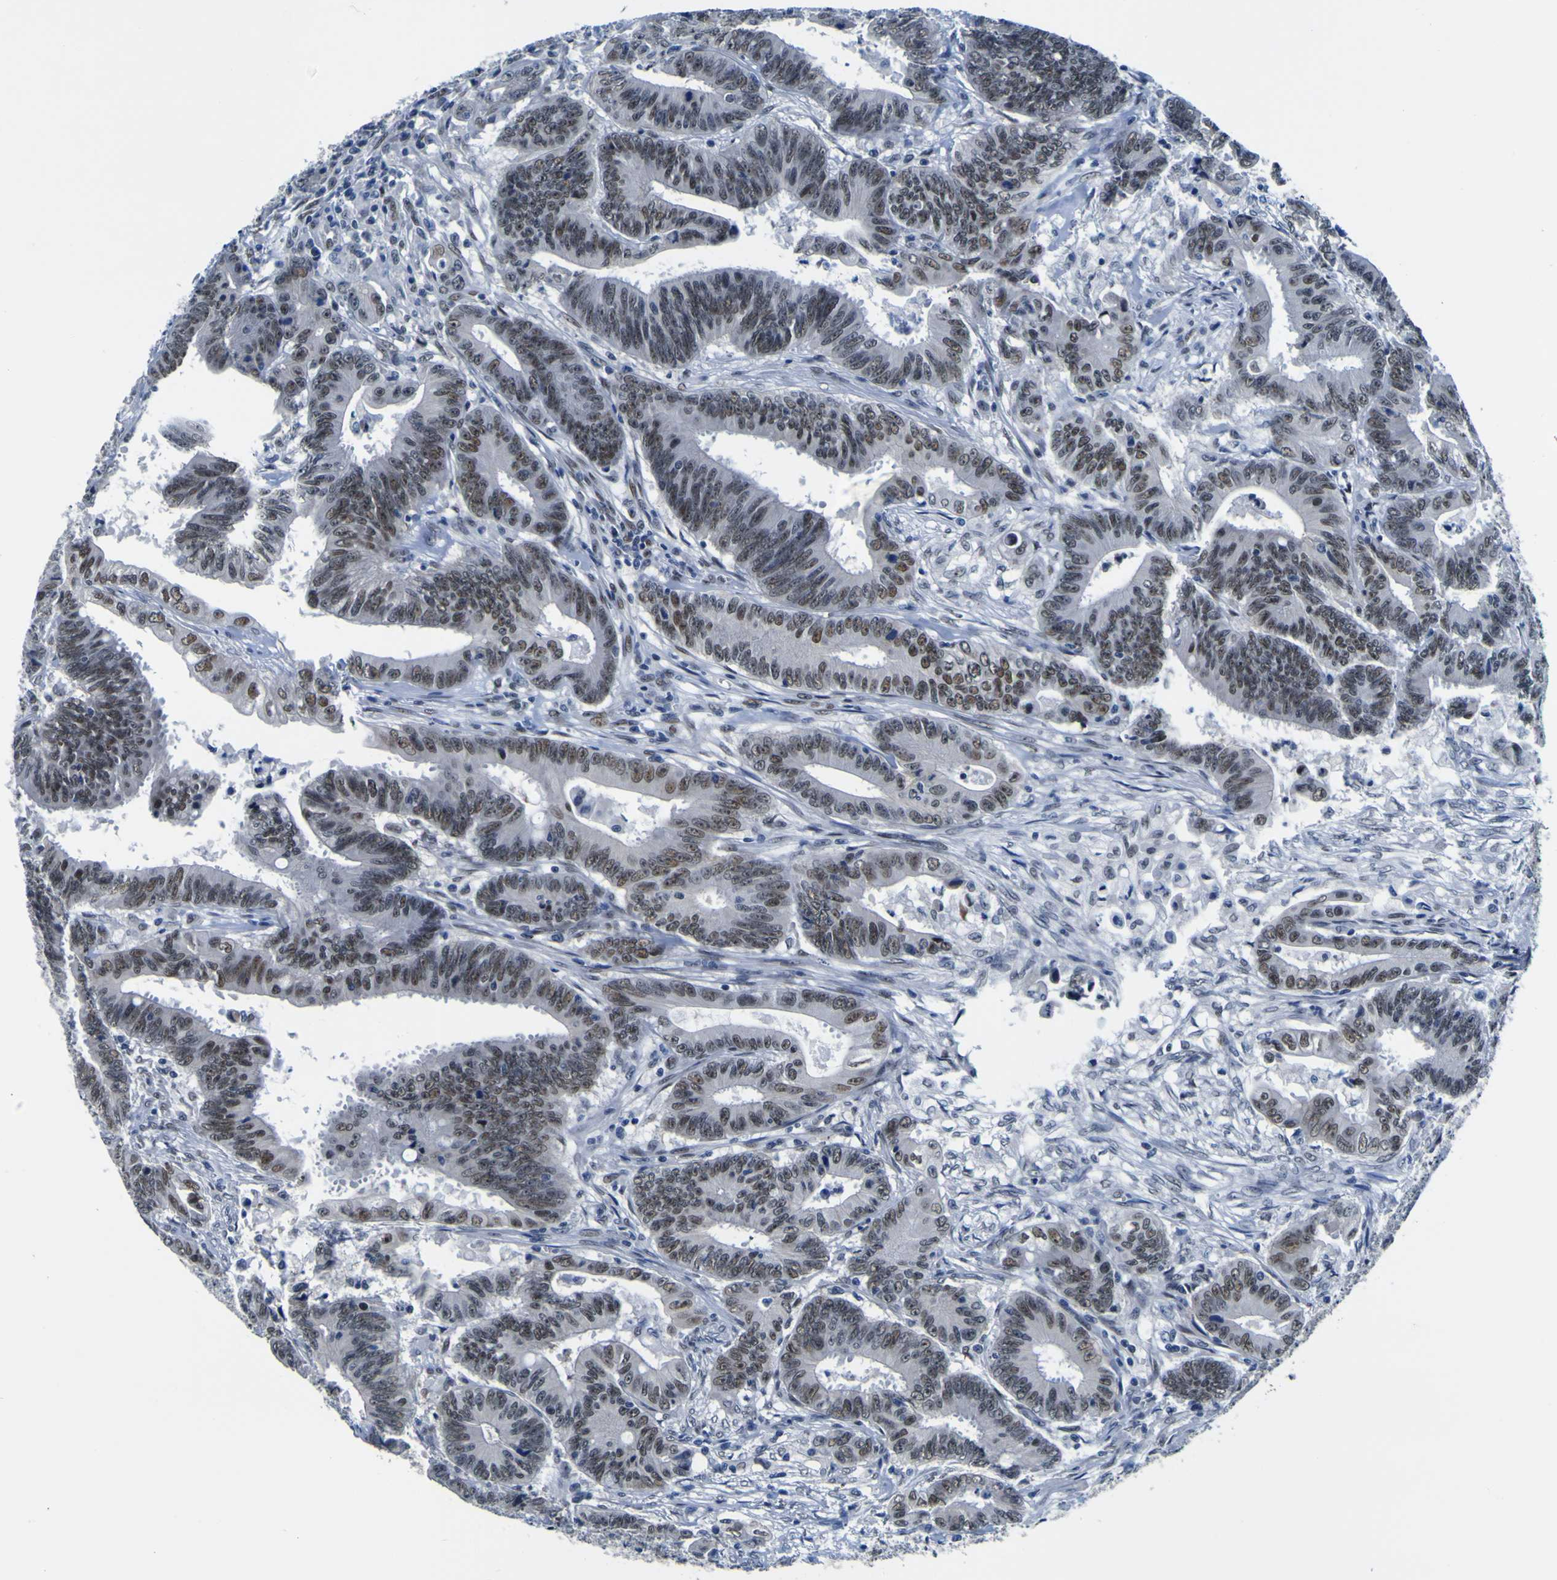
{"staining": {"intensity": "moderate", "quantity": "25%-75%", "location": "nuclear"}, "tissue": "colorectal cancer", "cell_type": "Tumor cells", "image_type": "cancer", "snomed": [{"axis": "morphology", "description": "Adenocarcinoma, NOS"}, {"axis": "topography", "description": "Colon"}], "caption": "Brown immunohistochemical staining in human colorectal cancer displays moderate nuclear expression in approximately 25%-75% of tumor cells.", "gene": "CUL4B", "patient": {"sex": "male", "age": 45}}